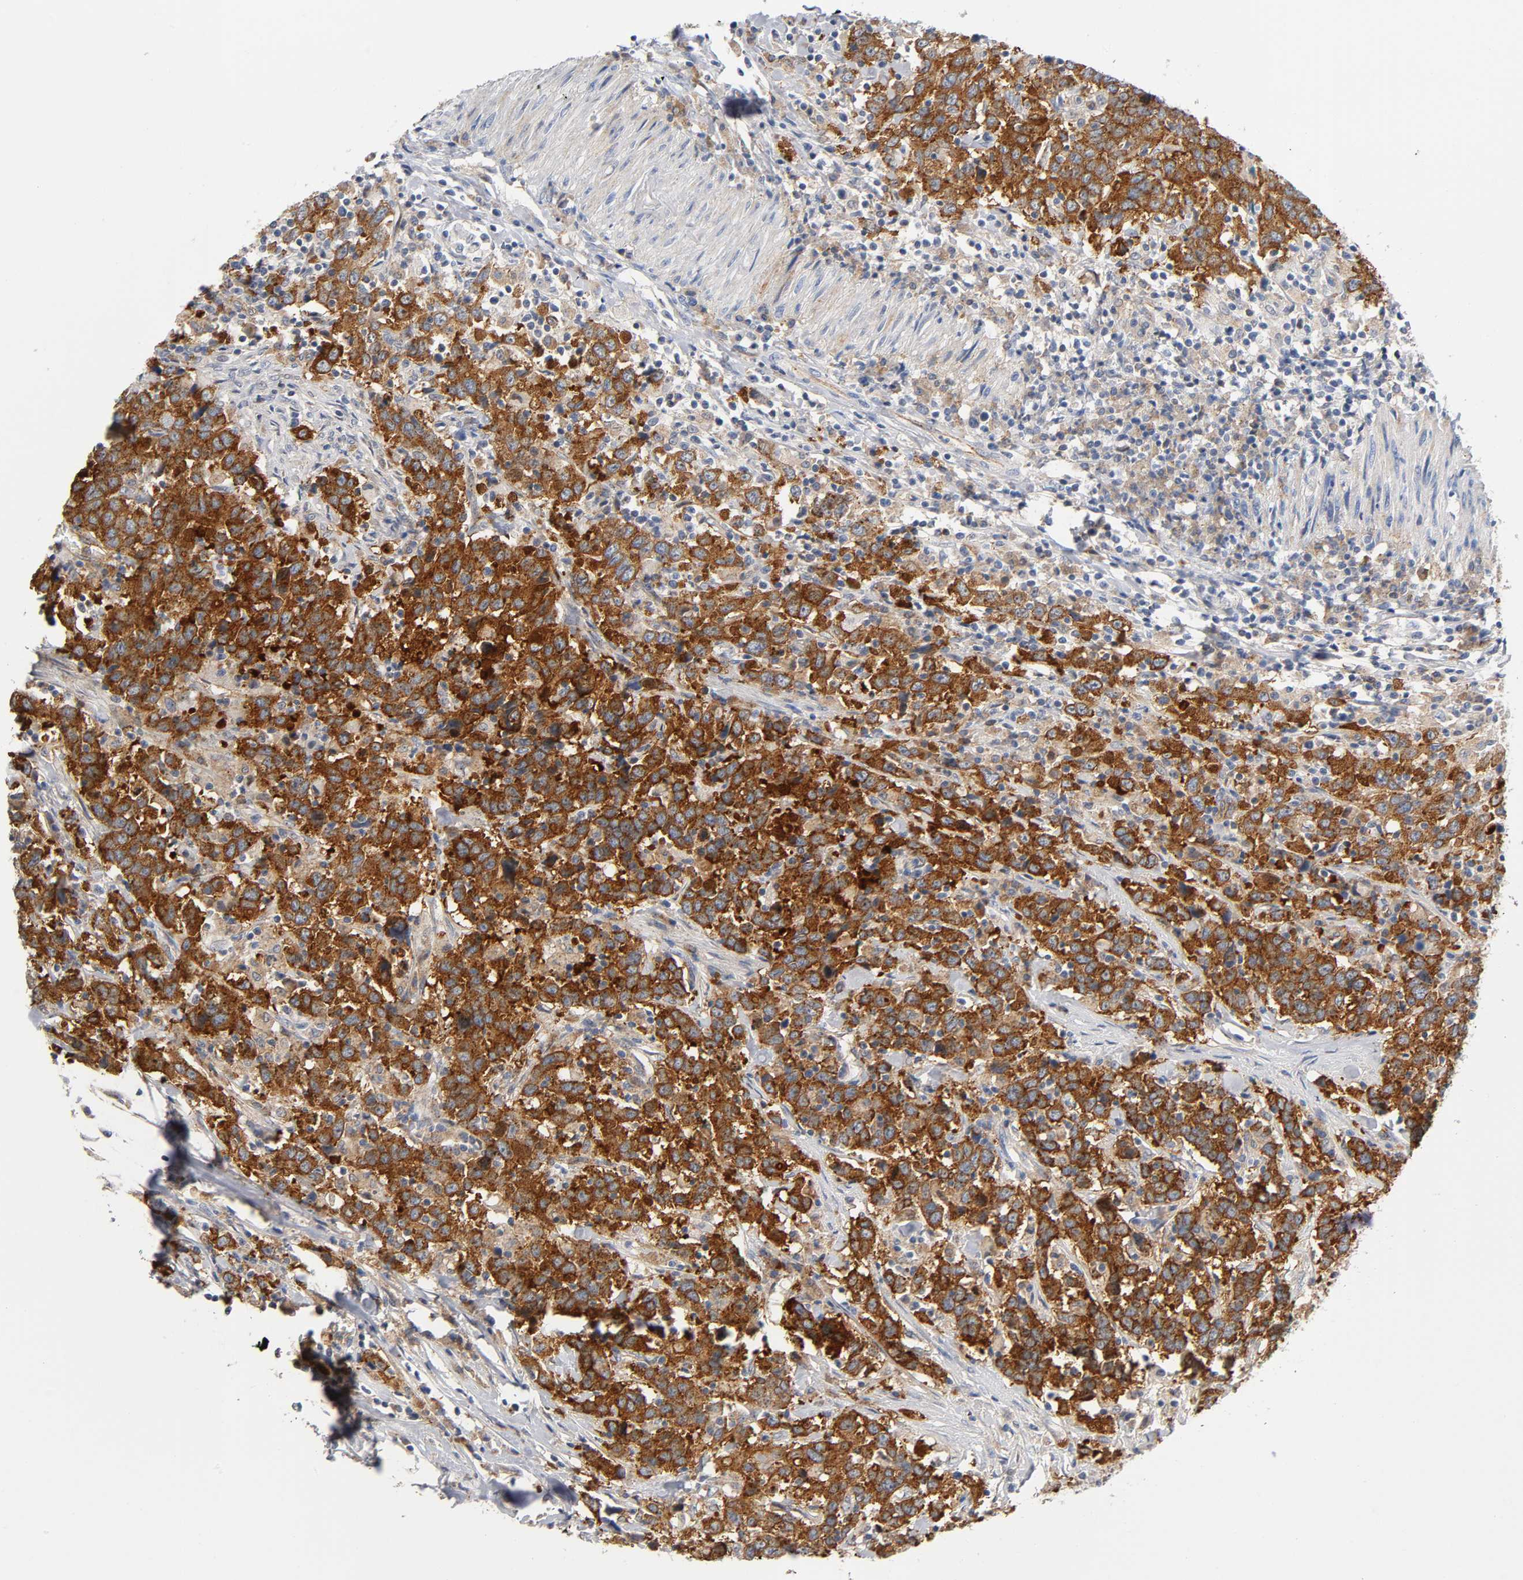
{"staining": {"intensity": "strong", "quantity": ">75%", "location": "cytoplasmic/membranous"}, "tissue": "urothelial cancer", "cell_type": "Tumor cells", "image_type": "cancer", "snomed": [{"axis": "morphology", "description": "Urothelial carcinoma, High grade"}, {"axis": "topography", "description": "Urinary bladder"}], "caption": "IHC of urothelial cancer demonstrates high levels of strong cytoplasmic/membranous positivity in about >75% of tumor cells. The staining was performed using DAB to visualize the protein expression in brown, while the nuclei were stained in blue with hematoxylin (Magnification: 20x).", "gene": "CD2AP", "patient": {"sex": "male", "age": 61}}